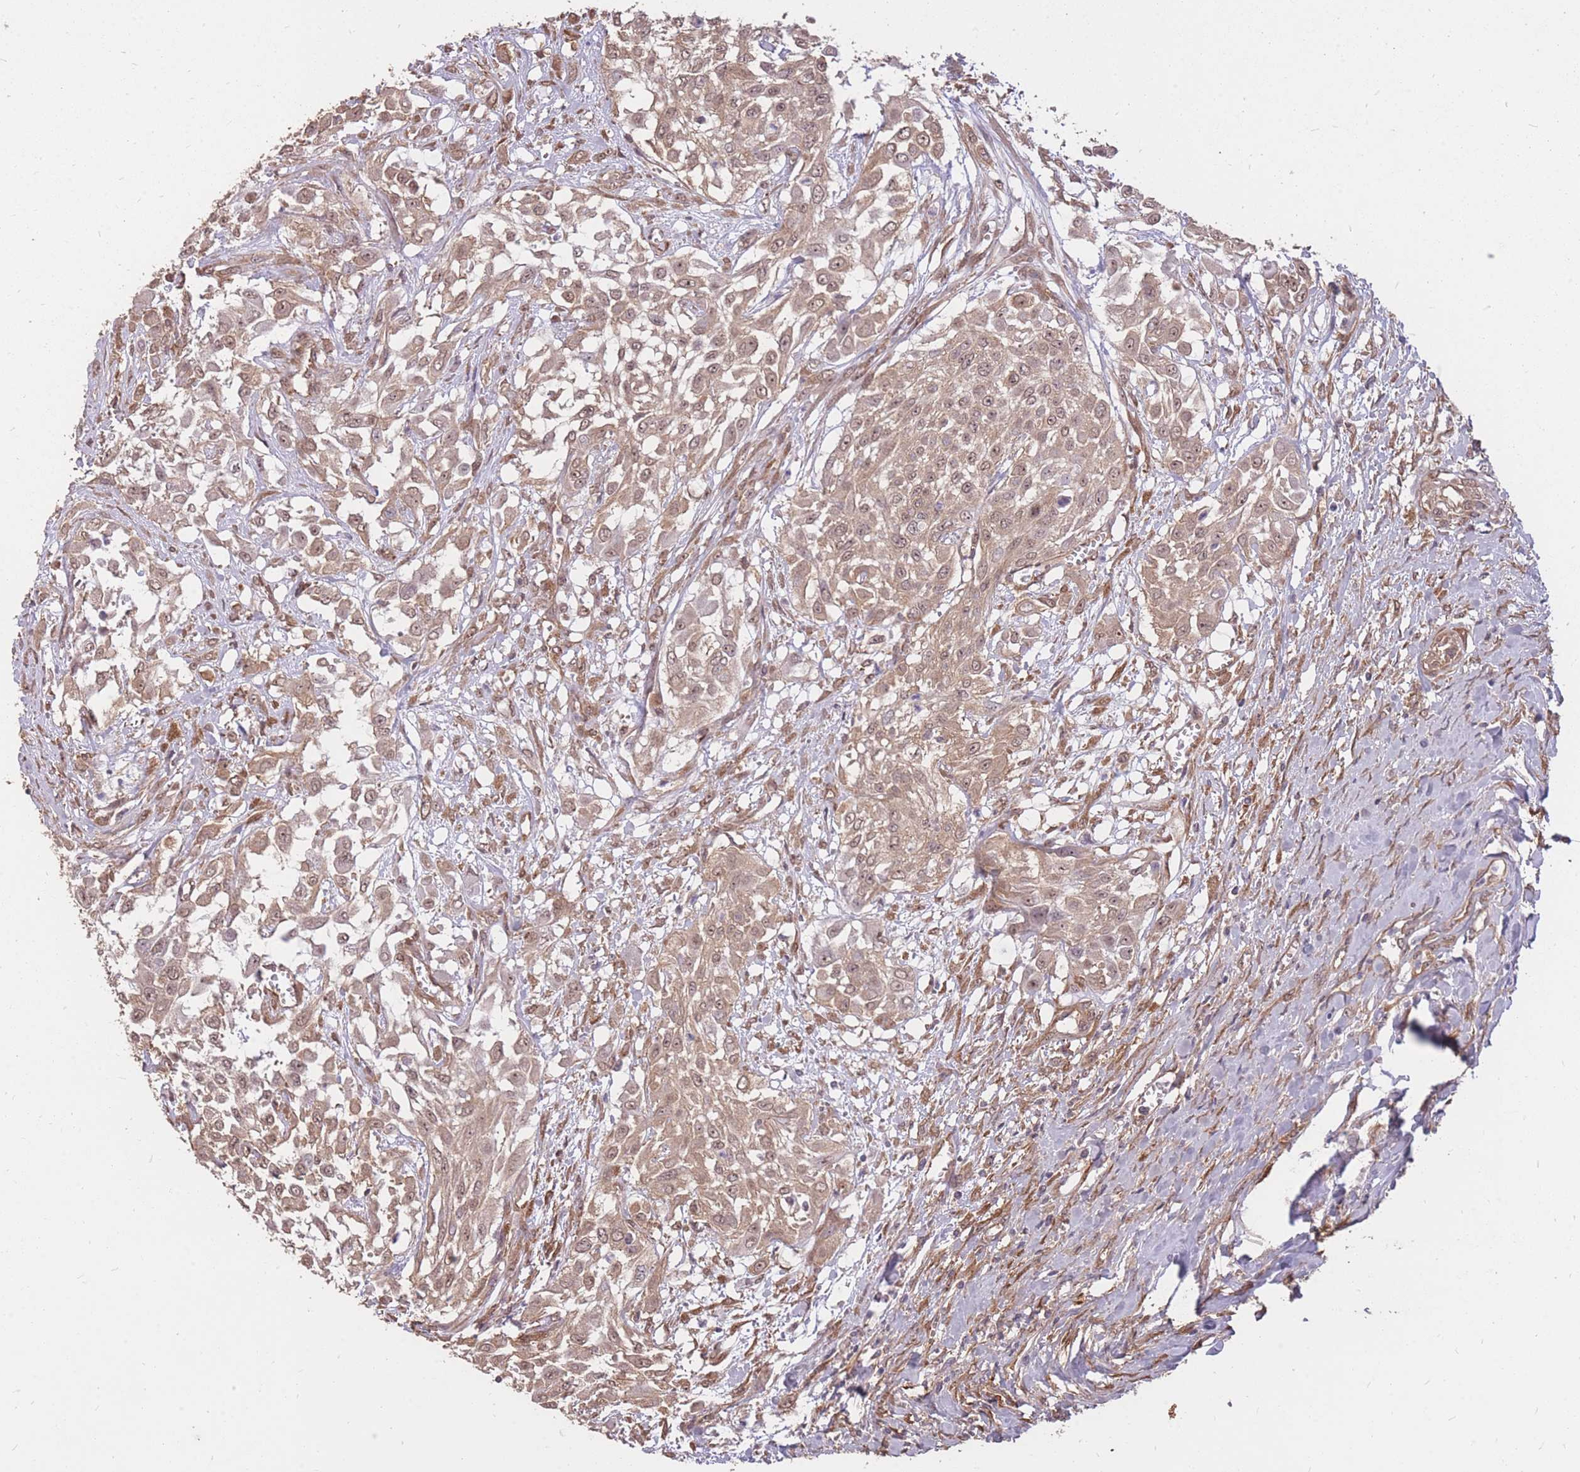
{"staining": {"intensity": "moderate", "quantity": ">75%", "location": "cytoplasmic/membranous,nuclear"}, "tissue": "urothelial cancer", "cell_type": "Tumor cells", "image_type": "cancer", "snomed": [{"axis": "morphology", "description": "Urothelial carcinoma, High grade"}, {"axis": "topography", "description": "Urinary bladder"}], "caption": "Urothelial carcinoma (high-grade) stained with DAB IHC demonstrates medium levels of moderate cytoplasmic/membranous and nuclear staining in approximately >75% of tumor cells.", "gene": "DYNC1LI2", "patient": {"sex": "male", "age": 57}}